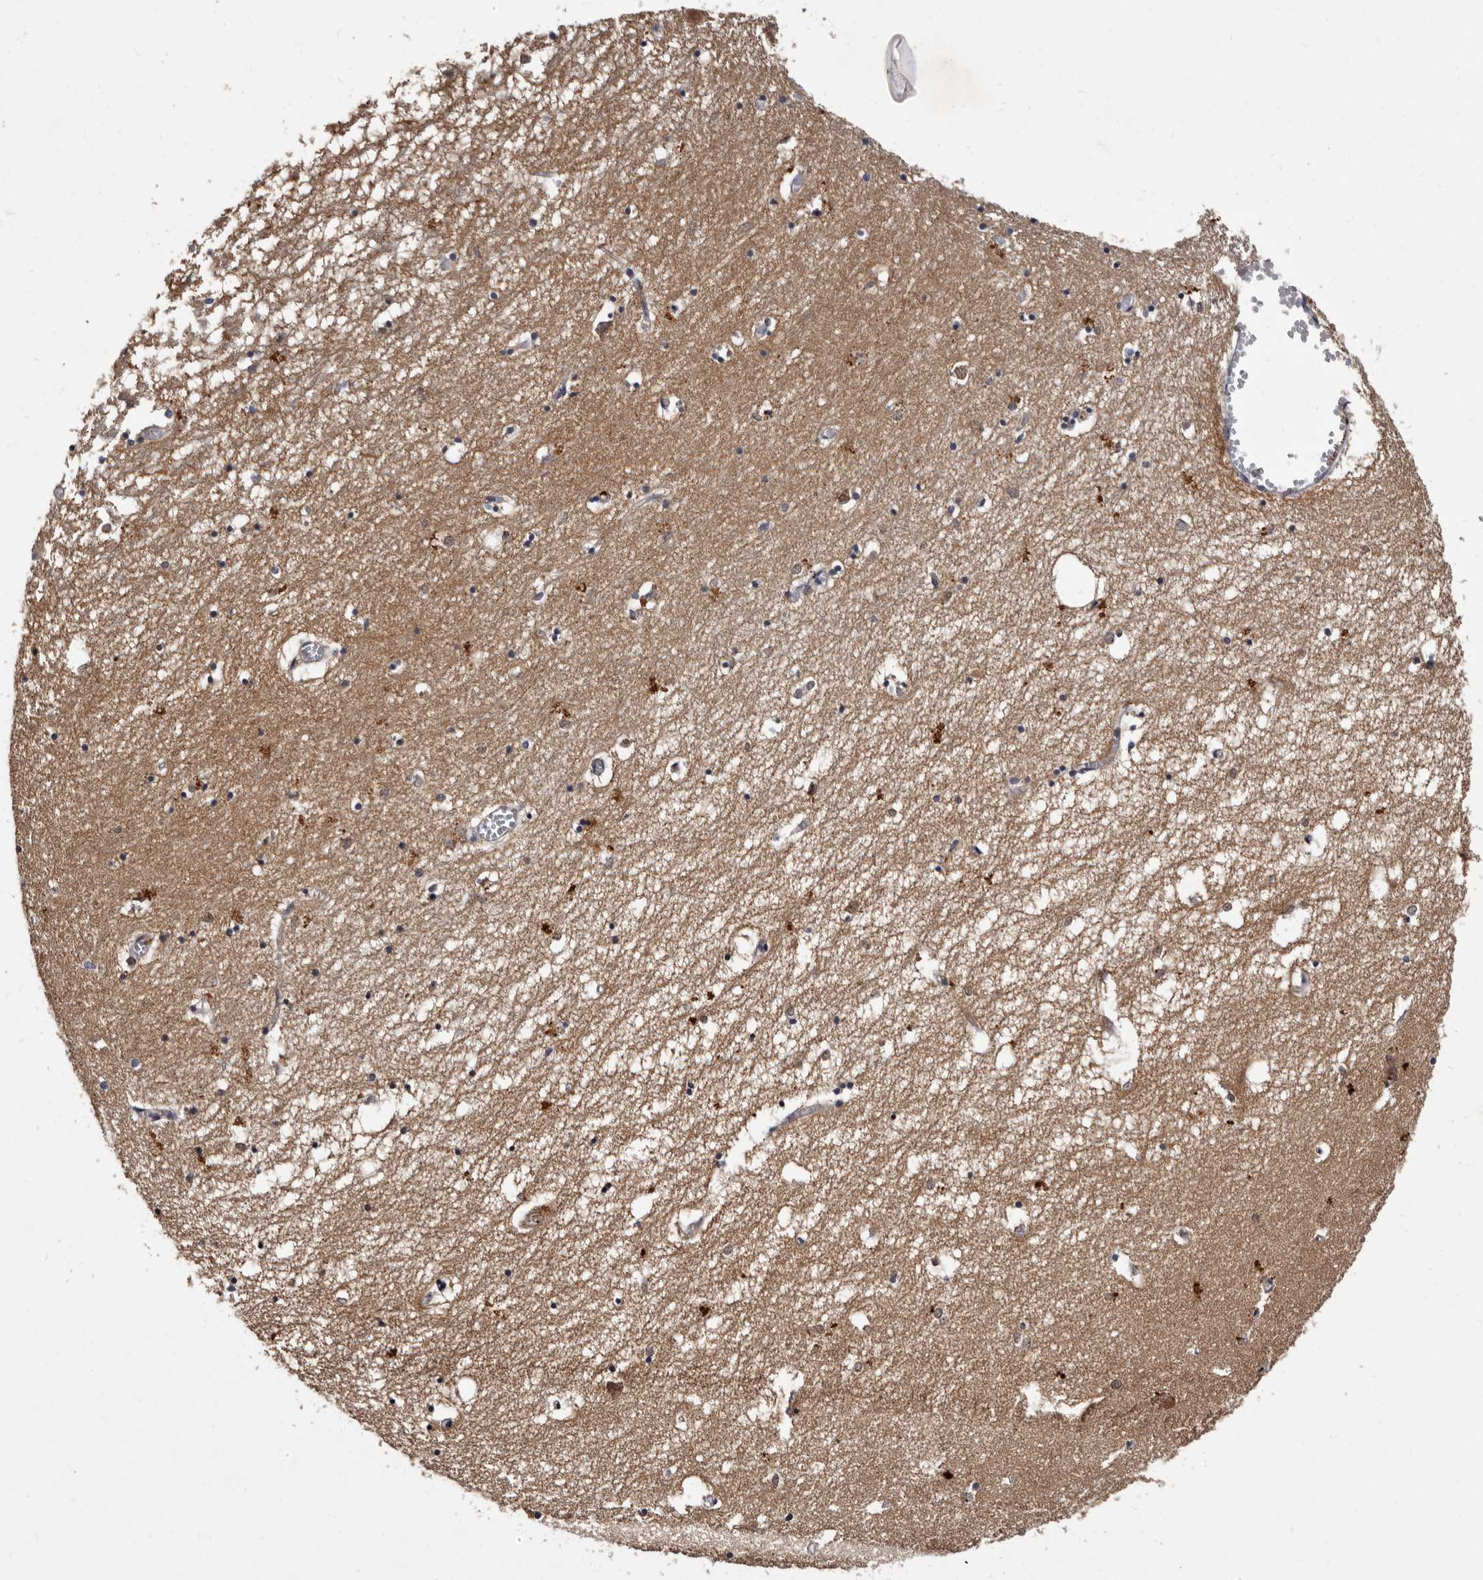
{"staining": {"intensity": "weak", "quantity": "<25%", "location": "cytoplasmic/membranous"}, "tissue": "hippocampus", "cell_type": "Glial cells", "image_type": "normal", "snomed": [{"axis": "morphology", "description": "Normal tissue, NOS"}, {"axis": "topography", "description": "Hippocampus"}], "caption": "Immunohistochemistry (IHC) of unremarkable human hippocampus shows no expression in glial cells. (DAB (3,3'-diaminobenzidine) IHC, high magnification).", "gene": "LANCL2", "patient": {"sex": "male", "age": 70}}